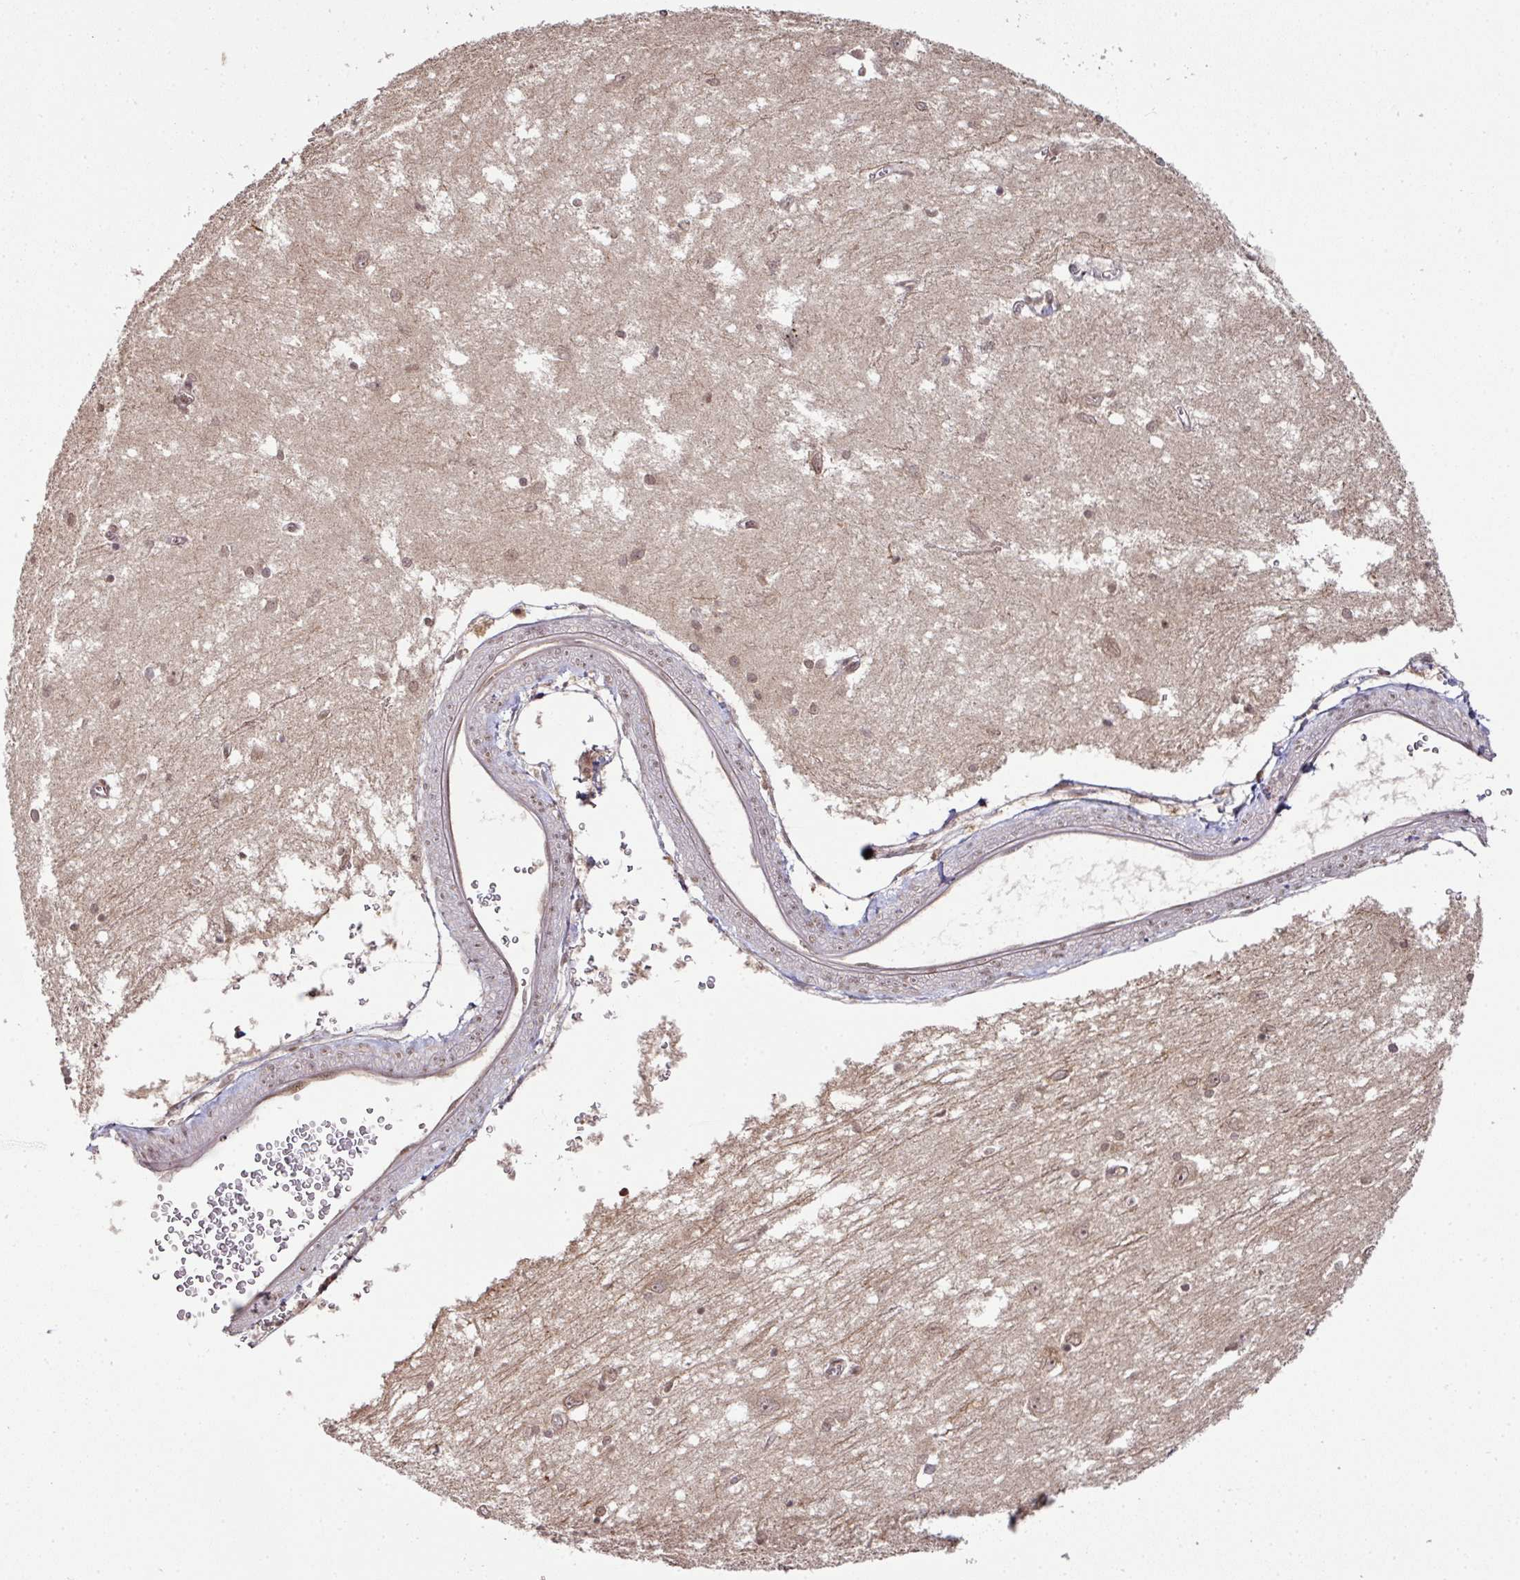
{"staining": {"intensity": "weak", "quantity": "25%-75%", "location": "cytoplasmic/membranous,nuclear"}, "tissue": "caudate", "cell_type": "Glial cells", "image_type": "normal", "snomed": [{"axis": "morphology", "description": "Normal tissue, NOS"}, {"axis": "topography", "description": "Lateral ventricle wall"}], "caption": "Immunohistochemical staining of benign caudate reveals 25%-75% levels of weak cytoplasmic/membranous,nuclear protein staining in about 25%-75% of glial cells.", "gene": "ANKRD18A", "patient": {"sex": "male", "age": 37}}